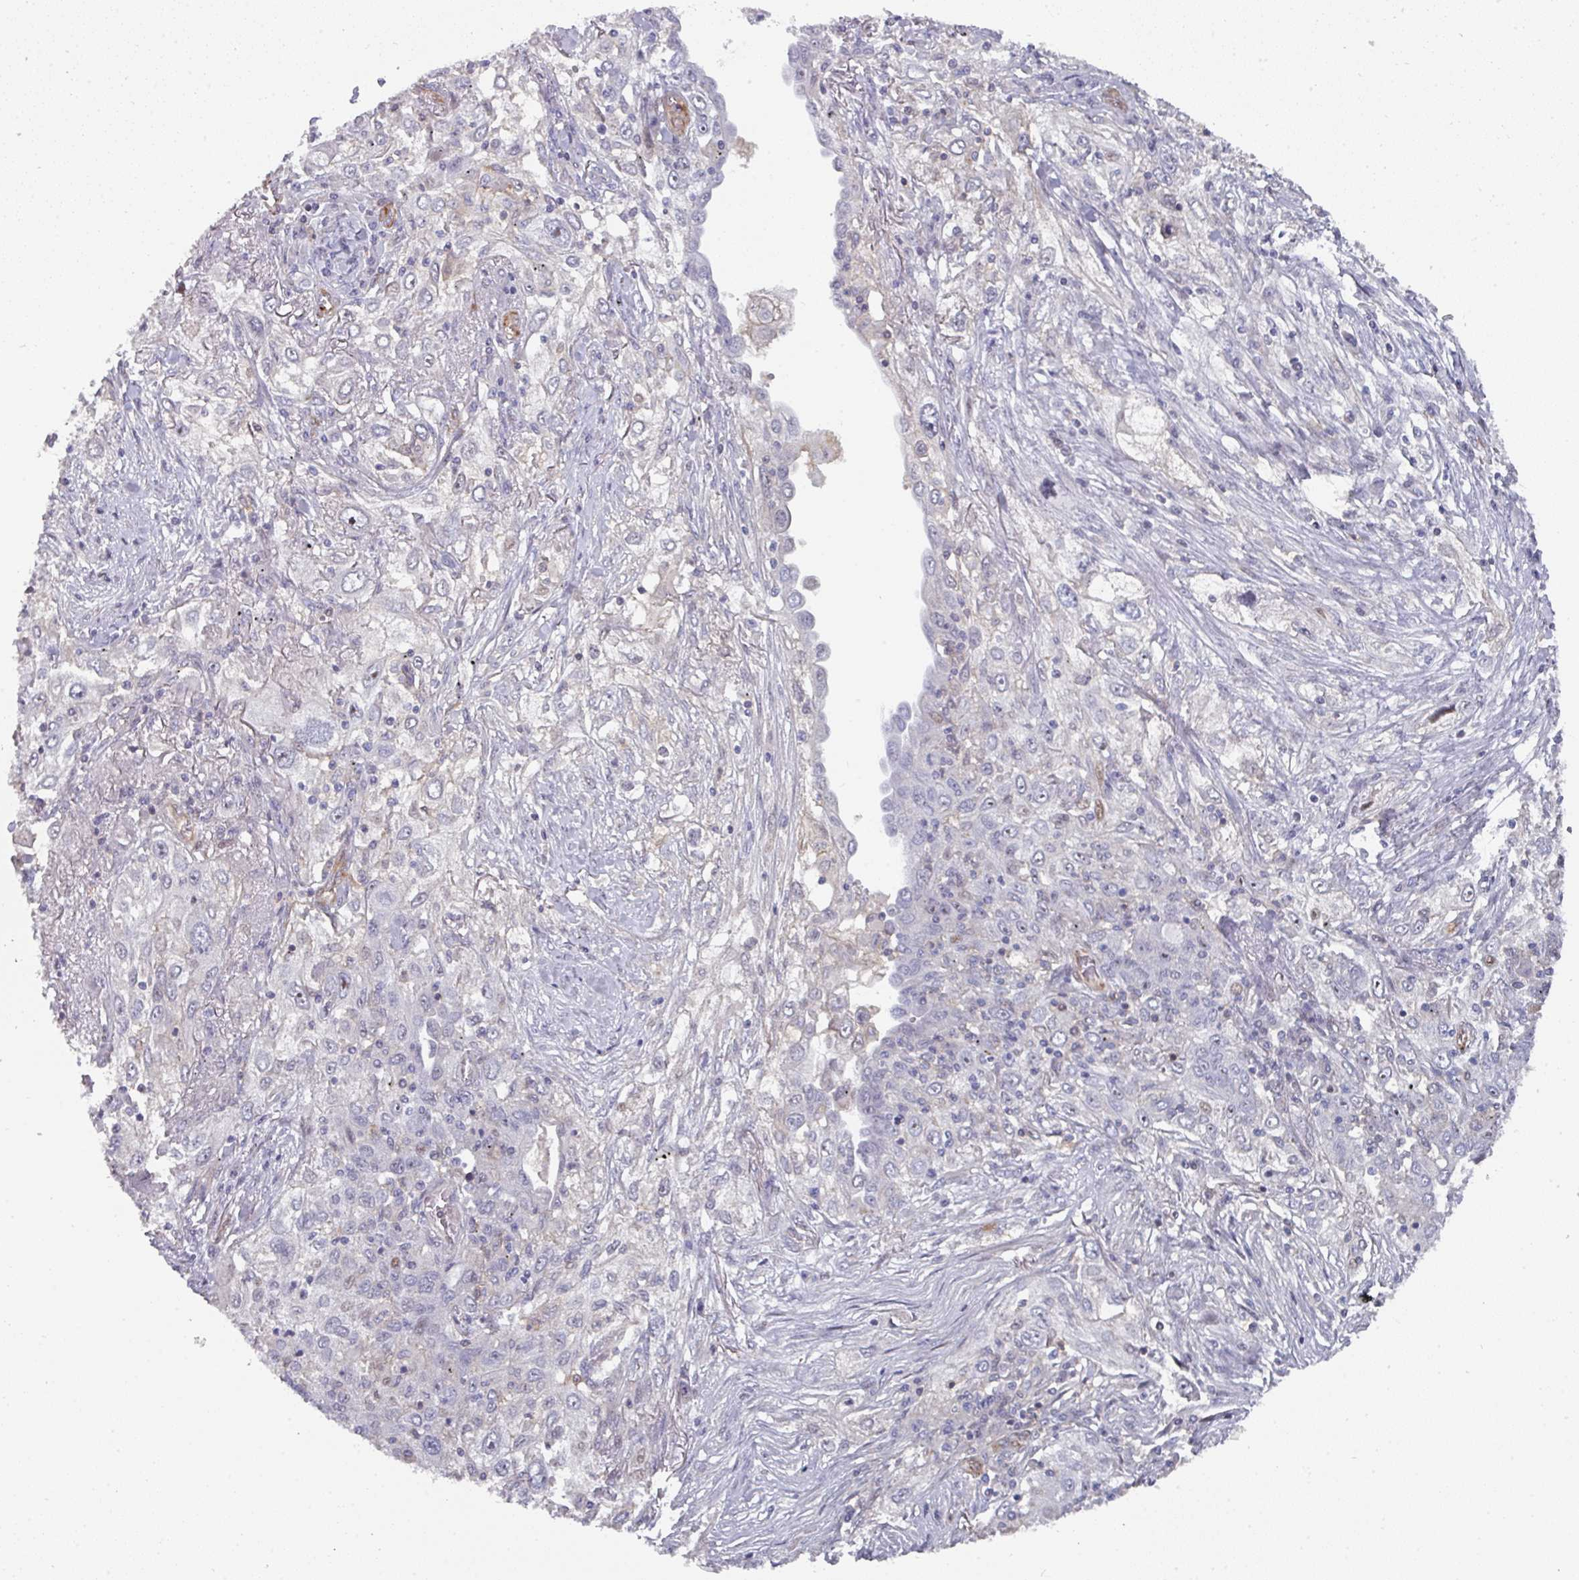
{"staining": {"intensity": "negative", "quantity": "none", "location": "none"}, "tissue": "lung cancer", "cell_type": "Tumor cells", "image_type": "cancer", "snomed": [{"axis": "morphology", "description": "Squamous cell carcinoma, NOS"}, {"axis": "topography", "description": "Lung"}], "caption": "Immunohistochemical staining of human lung squamous cell carcinoma demonstrates no significant positivity in tumor cells.", "gene": "BEND5", "patient": {"sex": "female", "age": 69}}